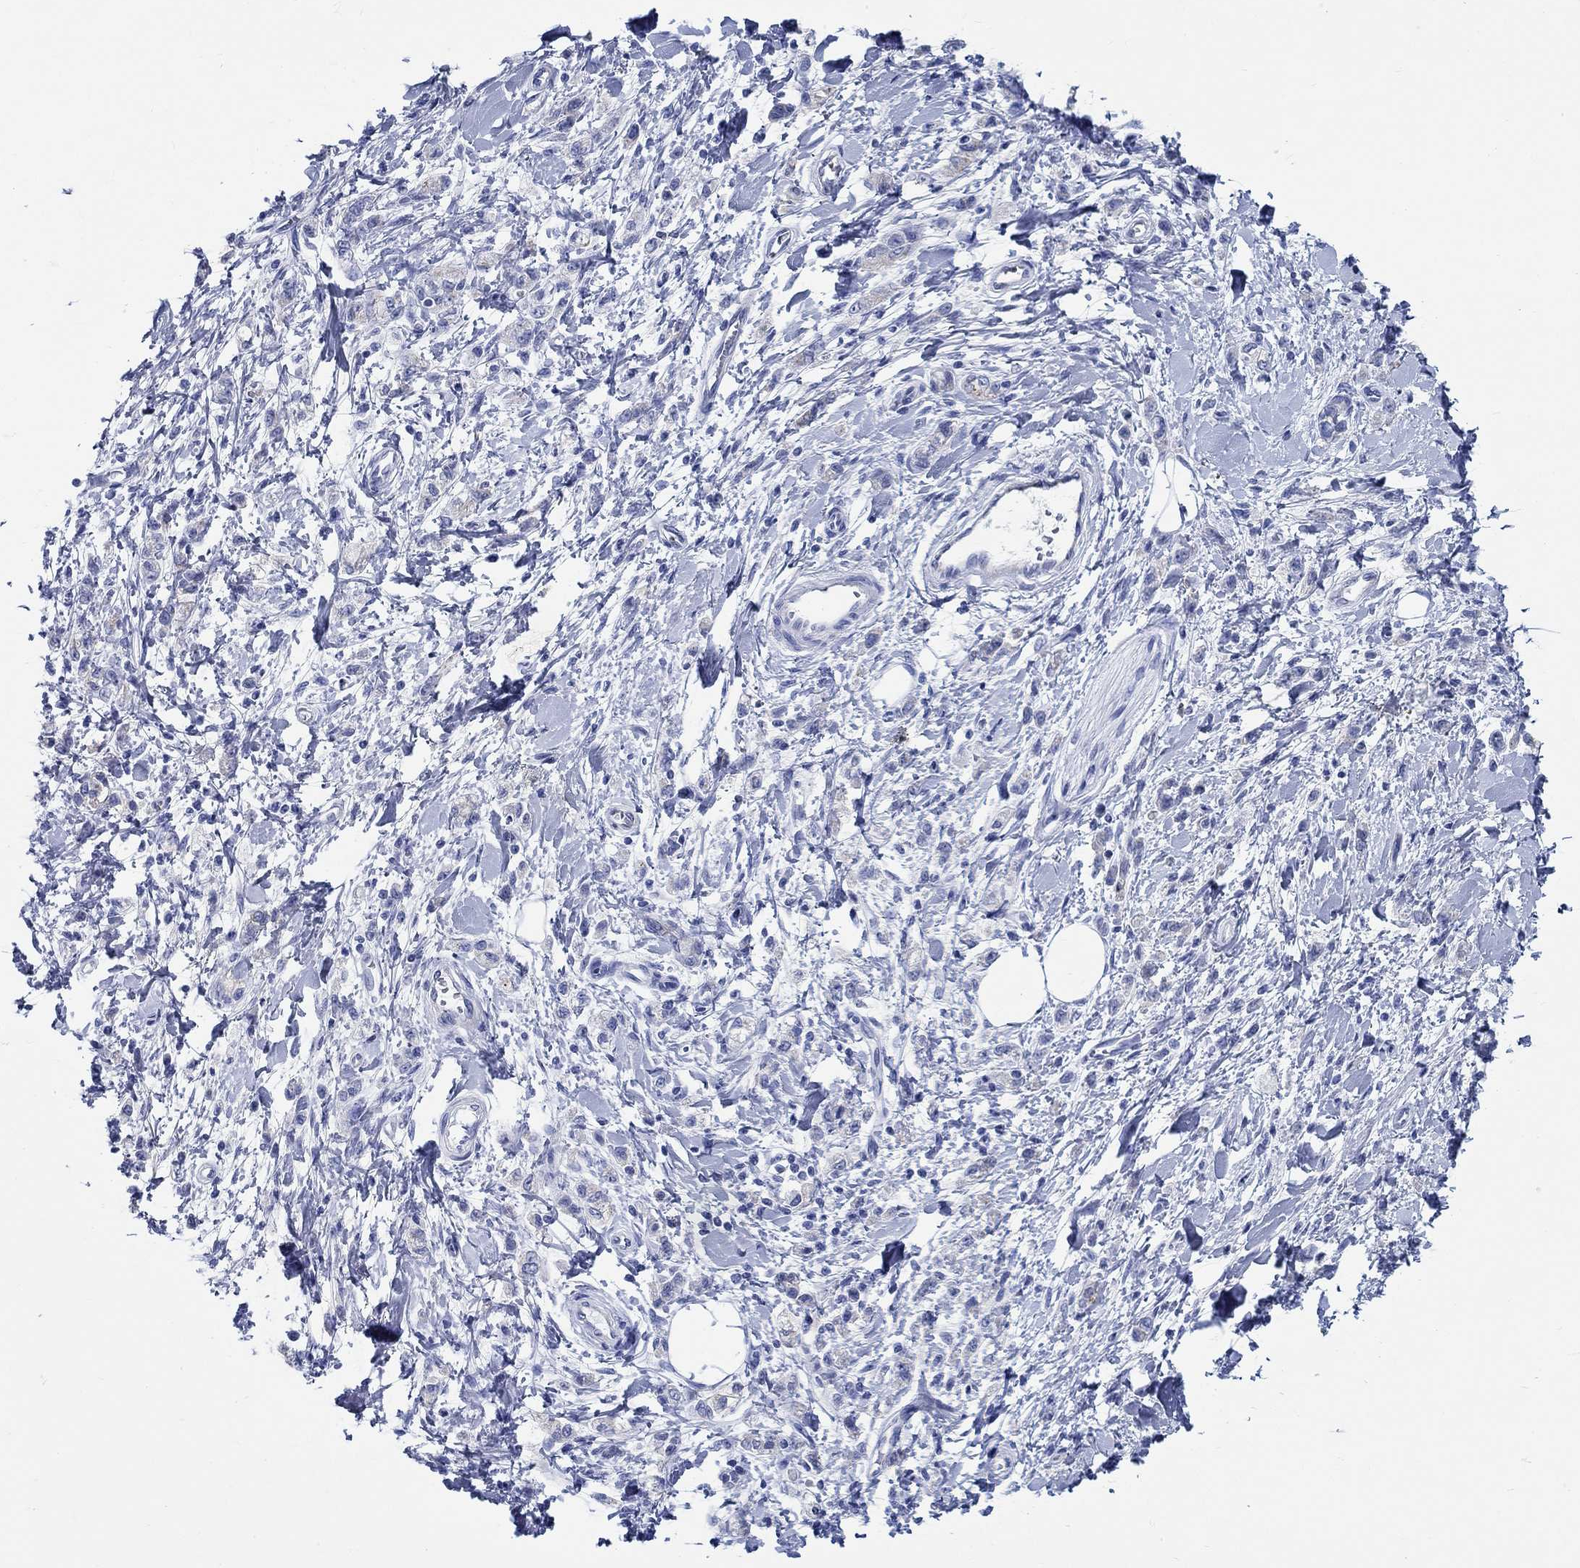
{"staining": {"intensity": "negative", "quantity": "none", "location": "none"}, "tissue": "stomach cancer", "cell_type": "Tumor cells", "image_type": "cancer", "snomed": [{"axis": "morphology", "description": "Adenocarcinoma, NOS"}, {"axis": "topography", "description": "Stomach"}], "caption": "An image of human adenocarcinoma (stomach) is negative for staining in tumor cells.", "gene": "RD3L", "patient": {"sex": "male", "age": 77}}